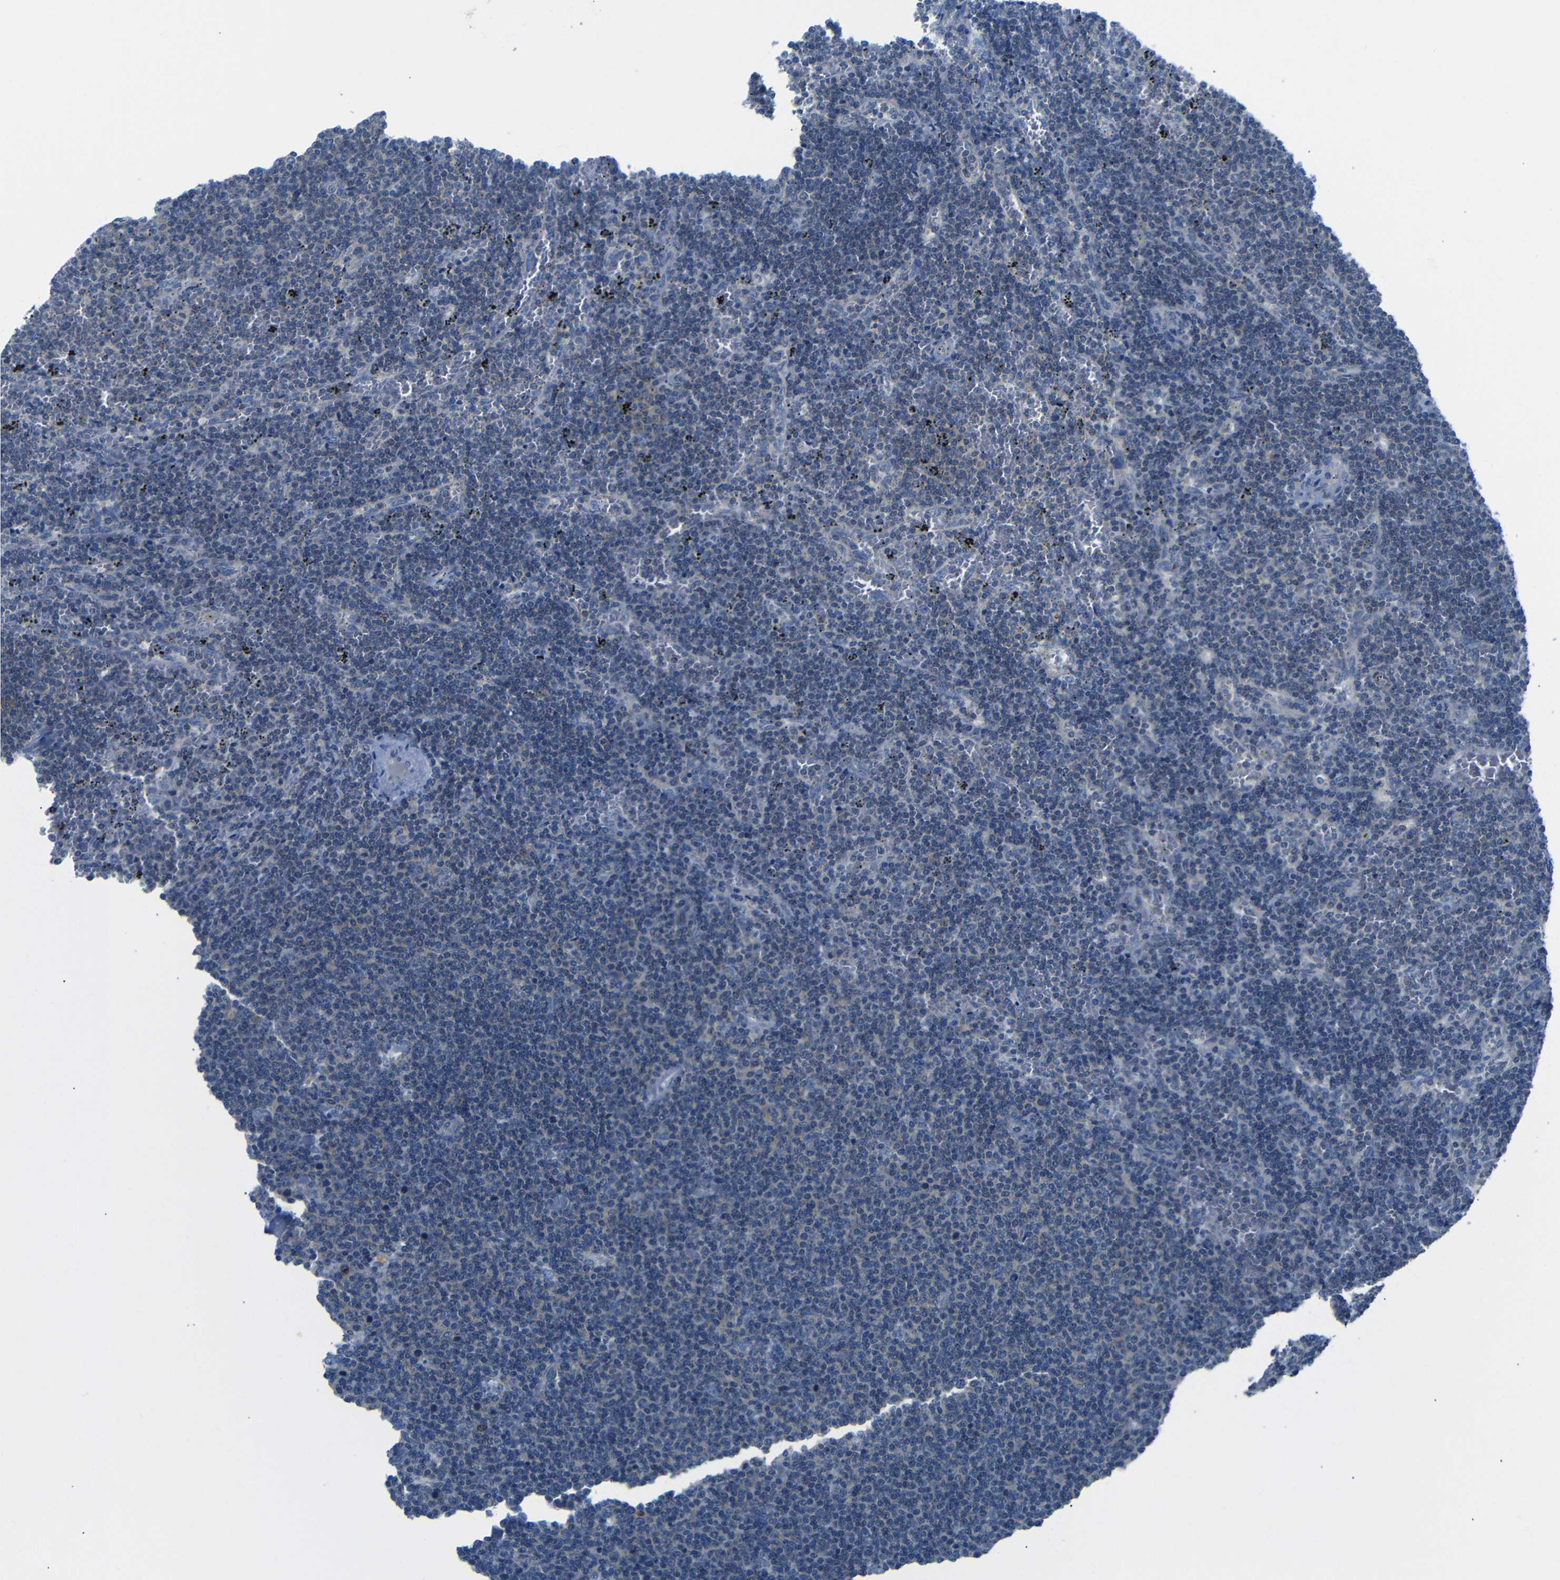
{"staining": {"intensity": "negative", "quantity": "none", "location": "none"}, "tissue": "lymphoma", "cell_type": "Tumor cells", "image_type": "cancer", "snomed": [{"axis": "morphology", "description": "Malignant lymphoma, non-Hodgkin's type, Low grade"}, {"axis": "topography", "description": "Spleen"}], "caption": "Lymphoma was stained to show a protein in brown. There is no significant positivity in tumor cells.", "gene": "DCP1A", "patient": {"sex": "female", "age": 50}}